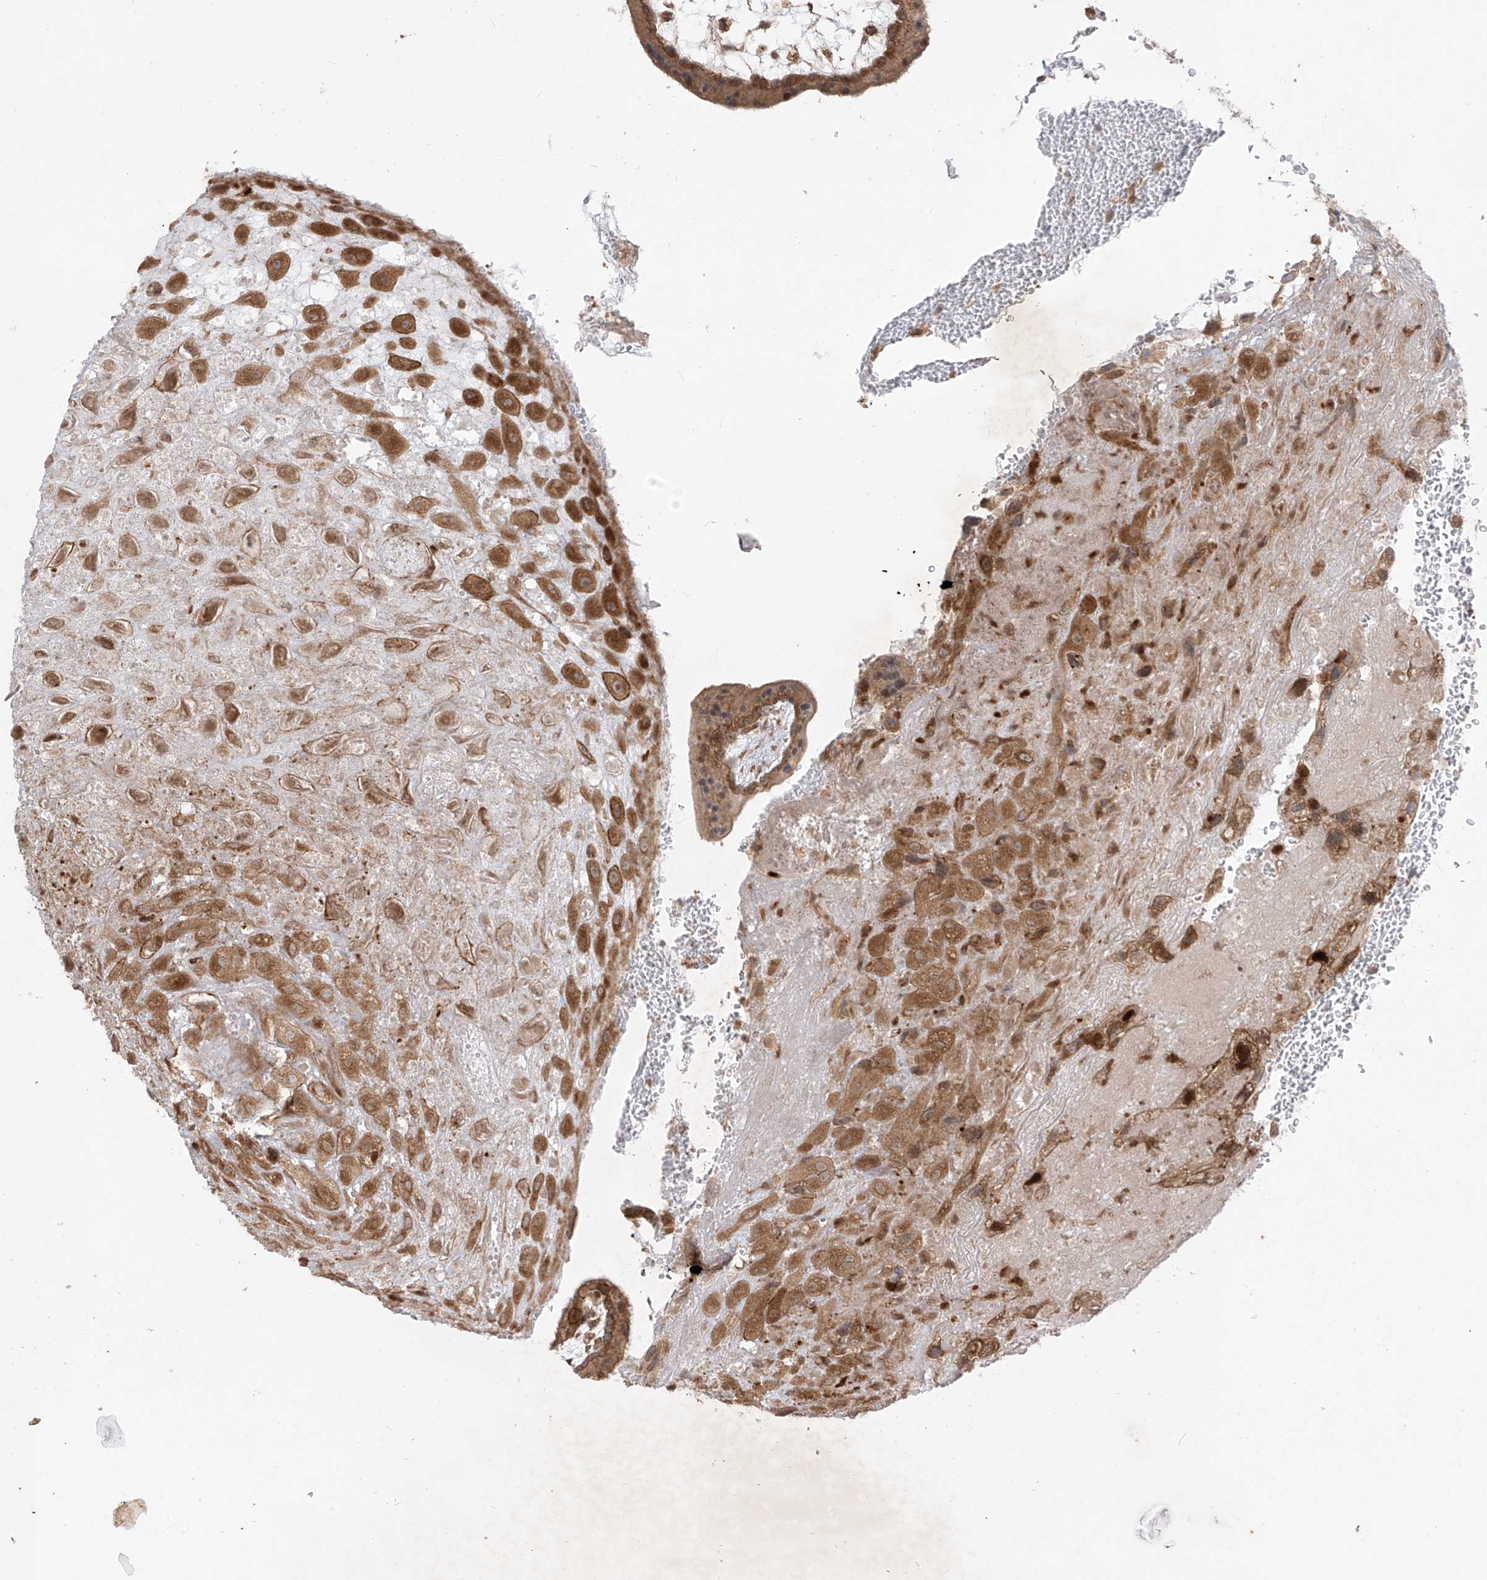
{"staining": {"intensity": "strong", "quantity": ">75%", "location": "cytoplasmic/membranous"}, "tissue": "placenta", "cell_type": "Decidual cells", "image_type": "normal", "snomed": [{"axis": "morphology", "description": "Normal tissue, NOS"}, {"axis": "topography", "description": "Placenta"}], "caption": "DAB immunohistochemical staining of normal placenta displays strong cytoplasmic/membranous protein expression in approximately >75% of decidual cells. (Brightfield microscopy of DAB IHC at high magnification).", "gene": "PDE11A", "patient": {"sex": "female", "age": 35}}